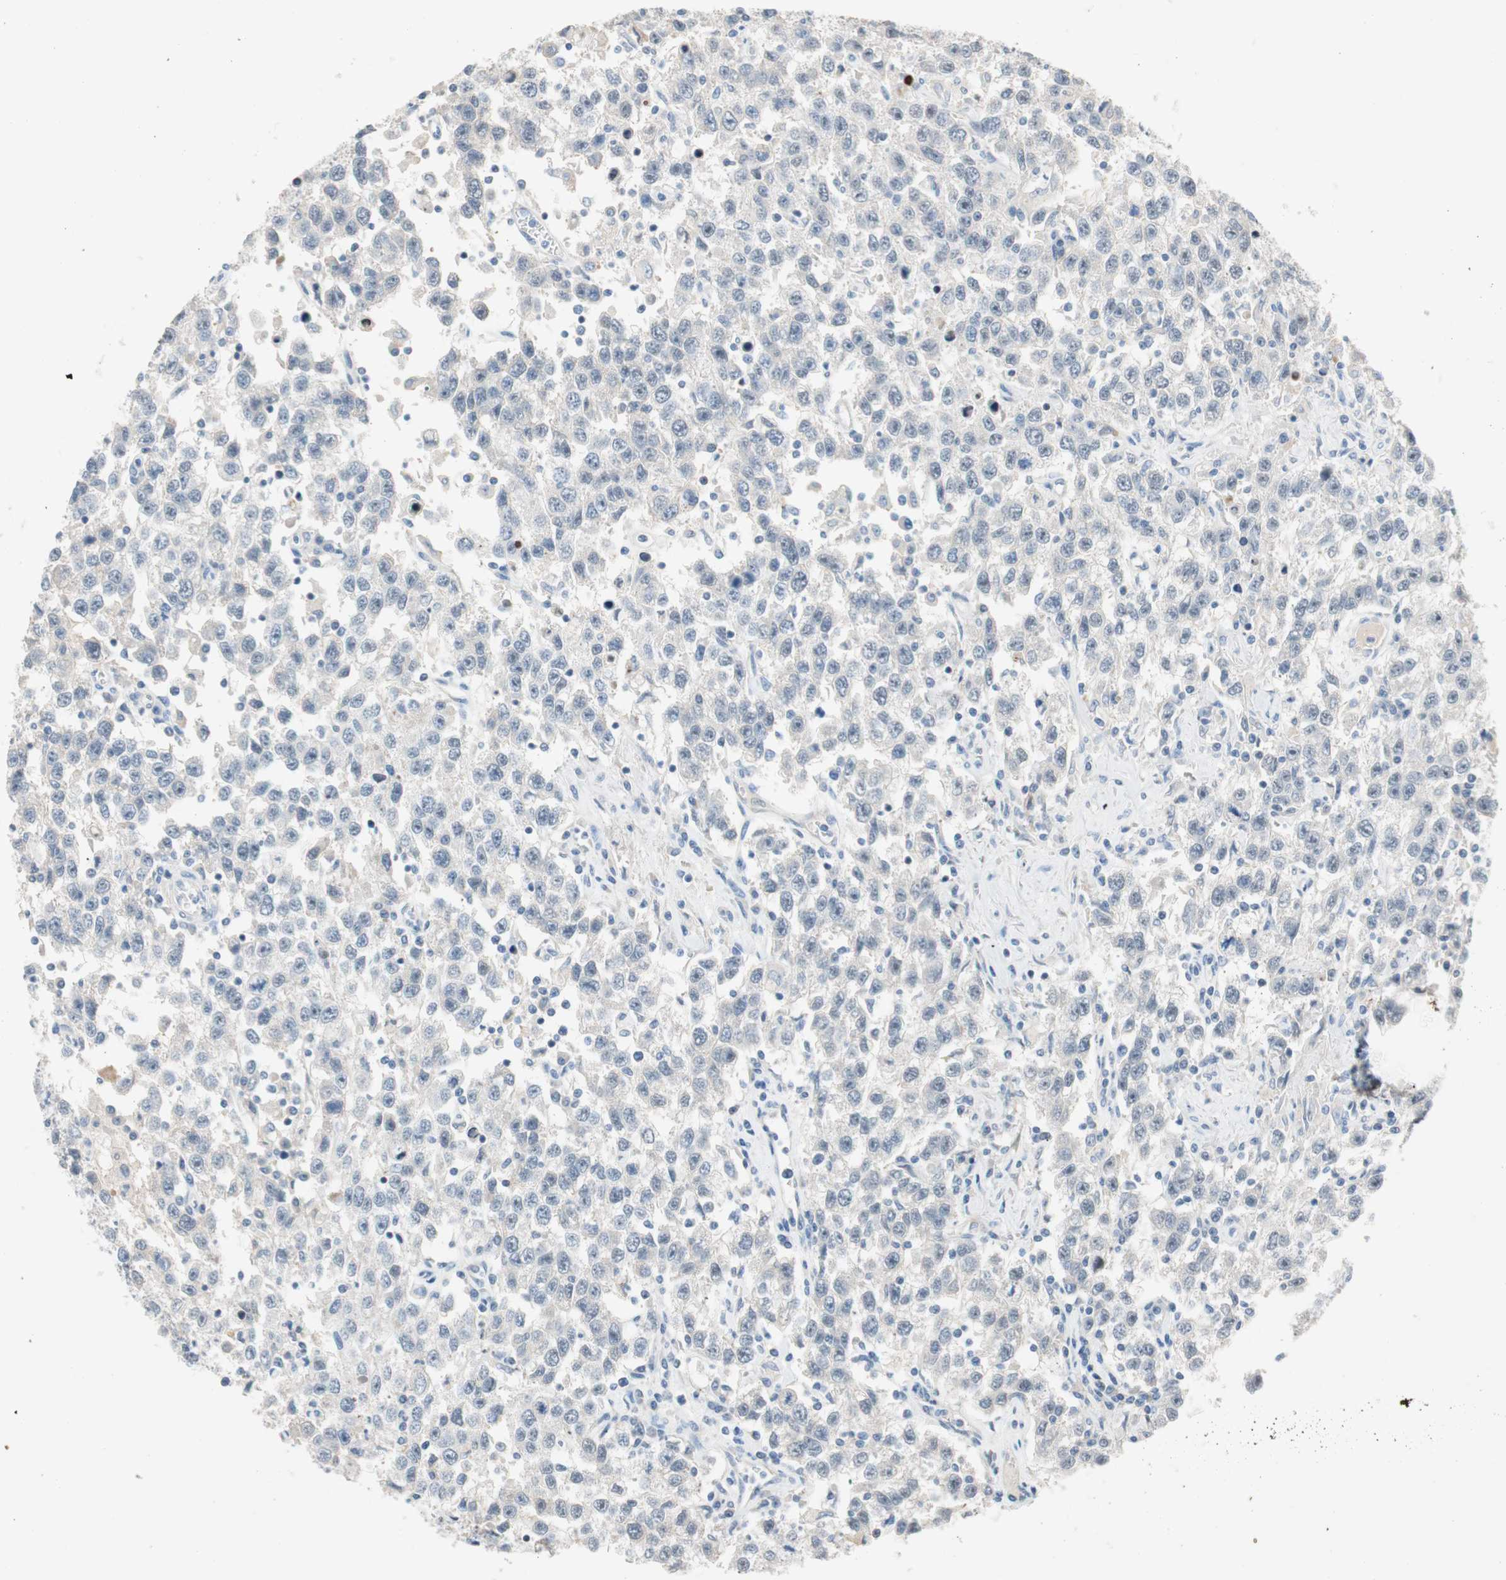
{"staining": {"intensity": "negative", "quantity": "none", "location": "none"}, "tissue": "testis cancer", "cell_type": "Tumor cells", "image_type": "cancer", "snomed": [{"axis": "morphology", "description": "Seminoma, NOS"}, {"axis": "topography", "description": "Testis"}], "caption": "The histopathology image demonstrates no significant expression in tumor cells of seminoma (testis).", "gene": "PDZK1", "patient": {"sex": "male", "age": 41}}